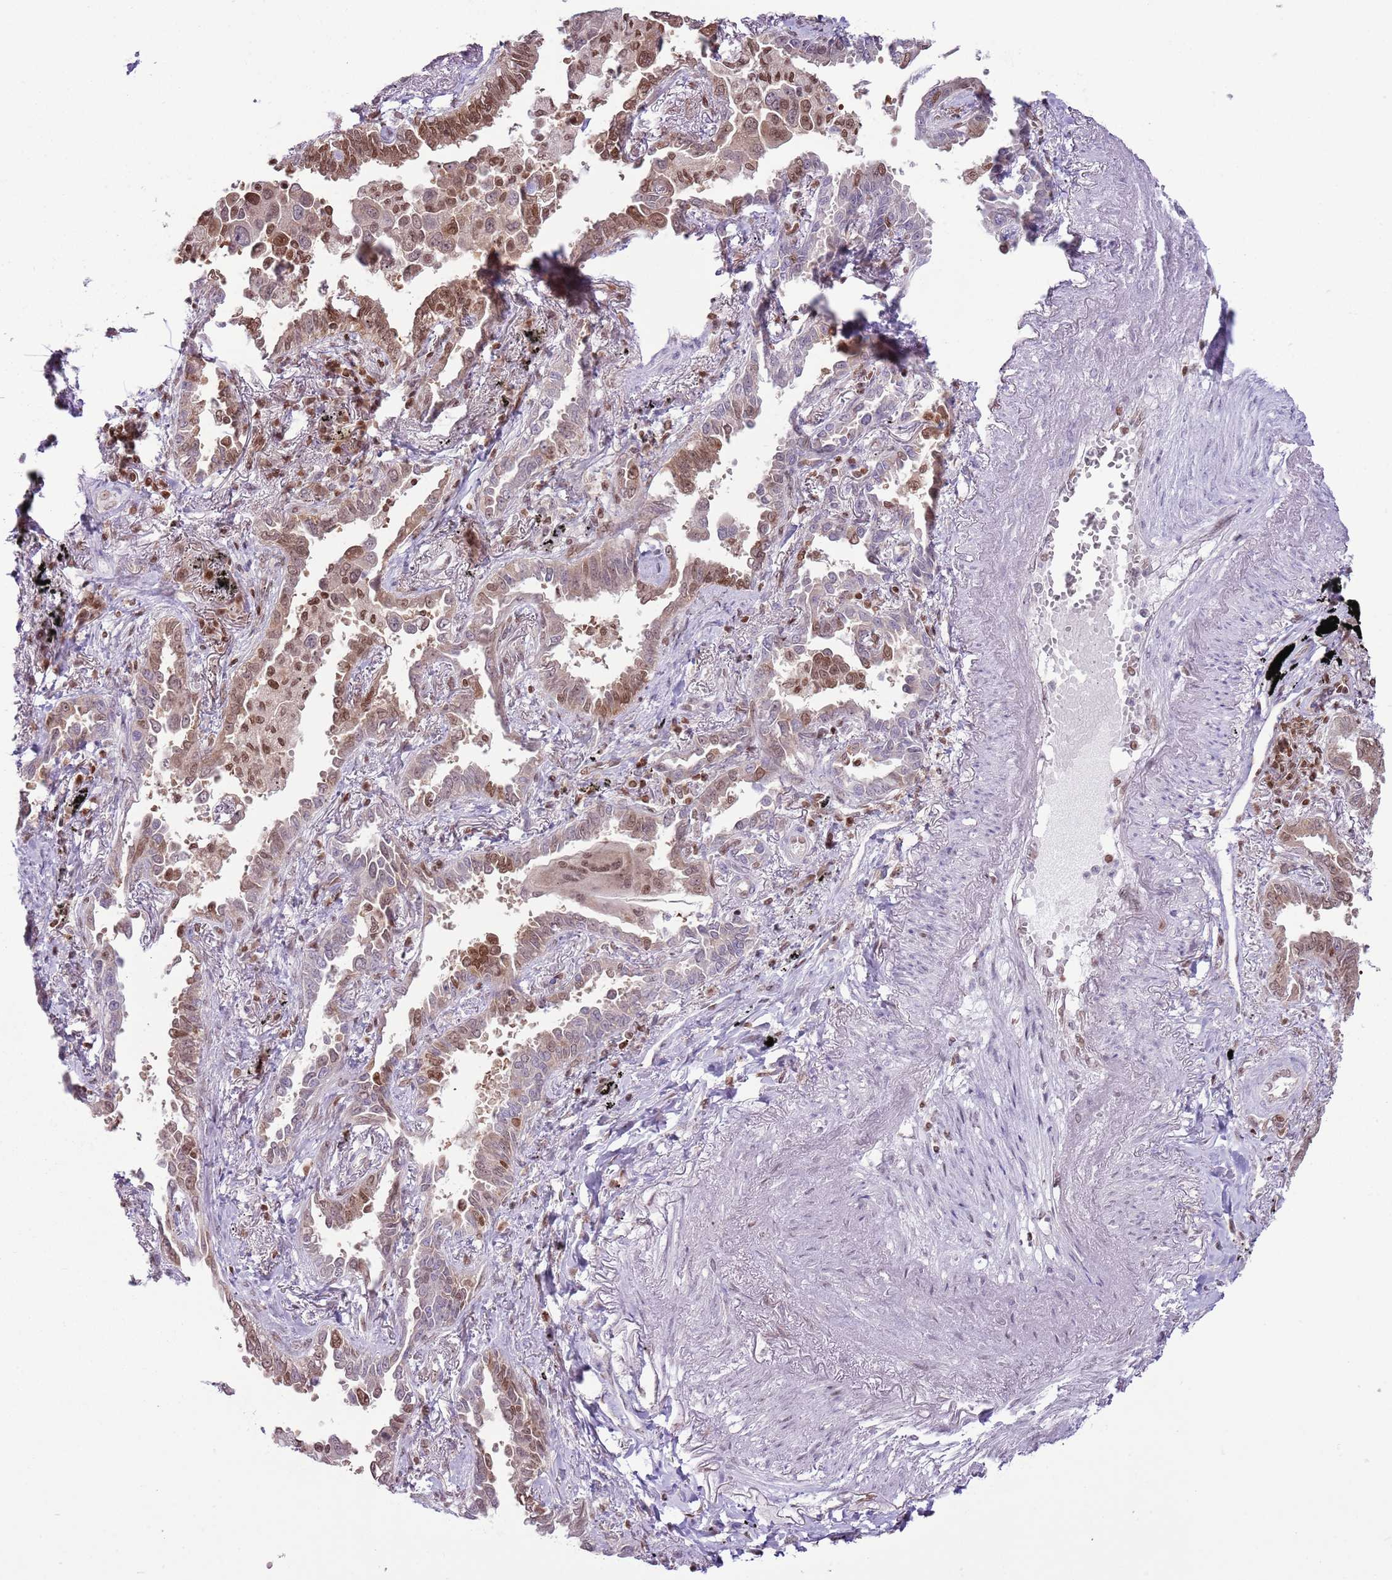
{"staining": {"intensity": "moderate", "quantity": ">75%", "location": "nuclear"}, "tissue": "lung cancer", "cell_type": "Tumor cells", "image_type": "cancer", "snomed": [{"axis": "morphology", "description": "Adenocarcinoma, NOS"}, {"axis": "topography", "description": "Lung"}], "caption": "Human lung cancer stained for a protein (brown) shows moderate nuclear positive staining in about >75% of tumor cells.", "gene": "SELENOH", "patient": {"sex": "male", "age": 67}}